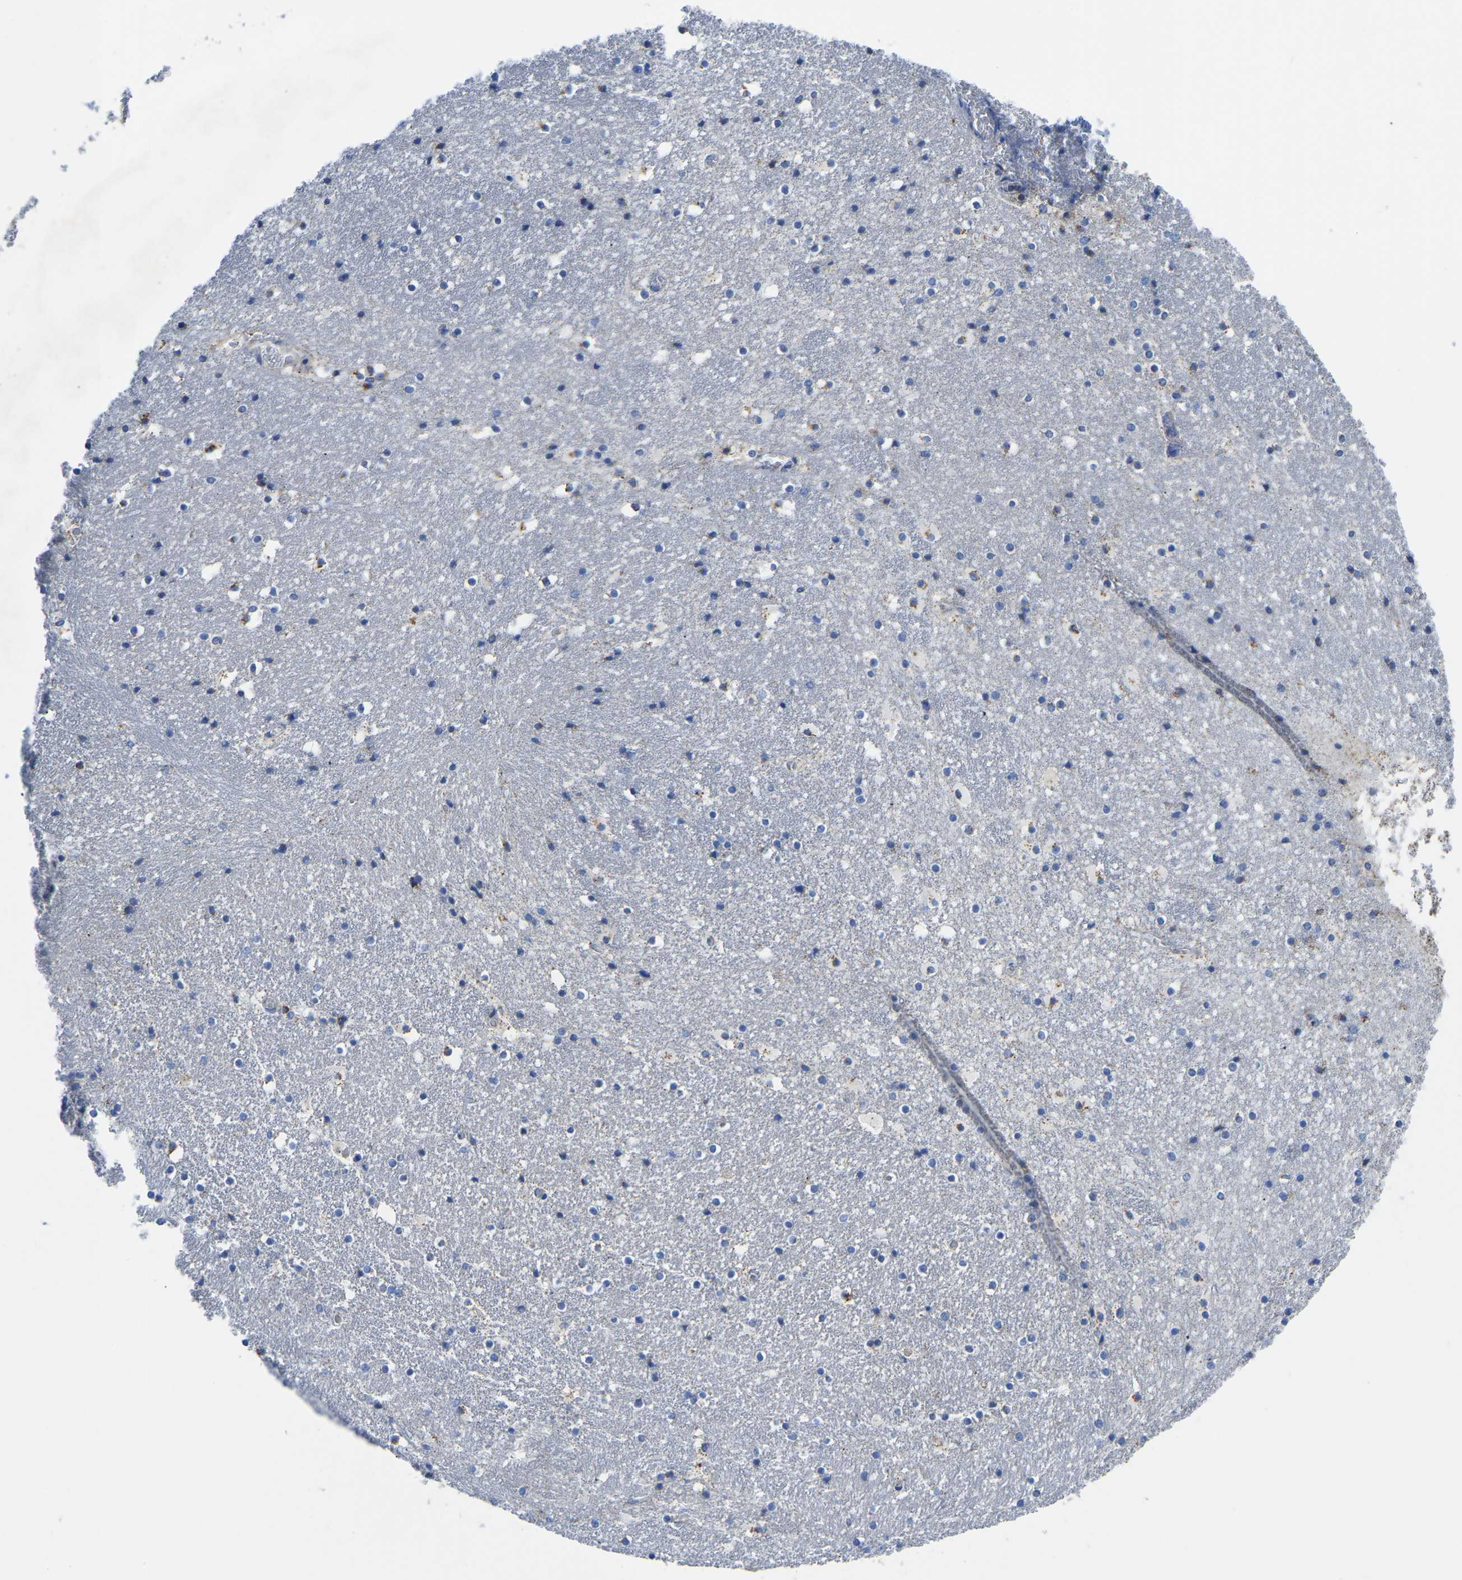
{"staining": {"intensity": "moderate", "quantity": "<25%", "location": "cytoplasmic/membranous"}, "tissue": "caudate", "cell_type": "Glial cells", "image_type": "normal", "snomed": [{"axis": "morphology", "description": "Normal tissue, NOS"}, {"axis": "topography", "description": "Lateral ventricle wall"}], "caption": "This photomicrograph reveals immunohistochemistry (IHC) staining of normal human caudate, with low moderate cytoplasmic/membranous expression in approximately <25% of glial cells.", "gene": "ETFA", "patient": {"sex": "male", "age": 45}}